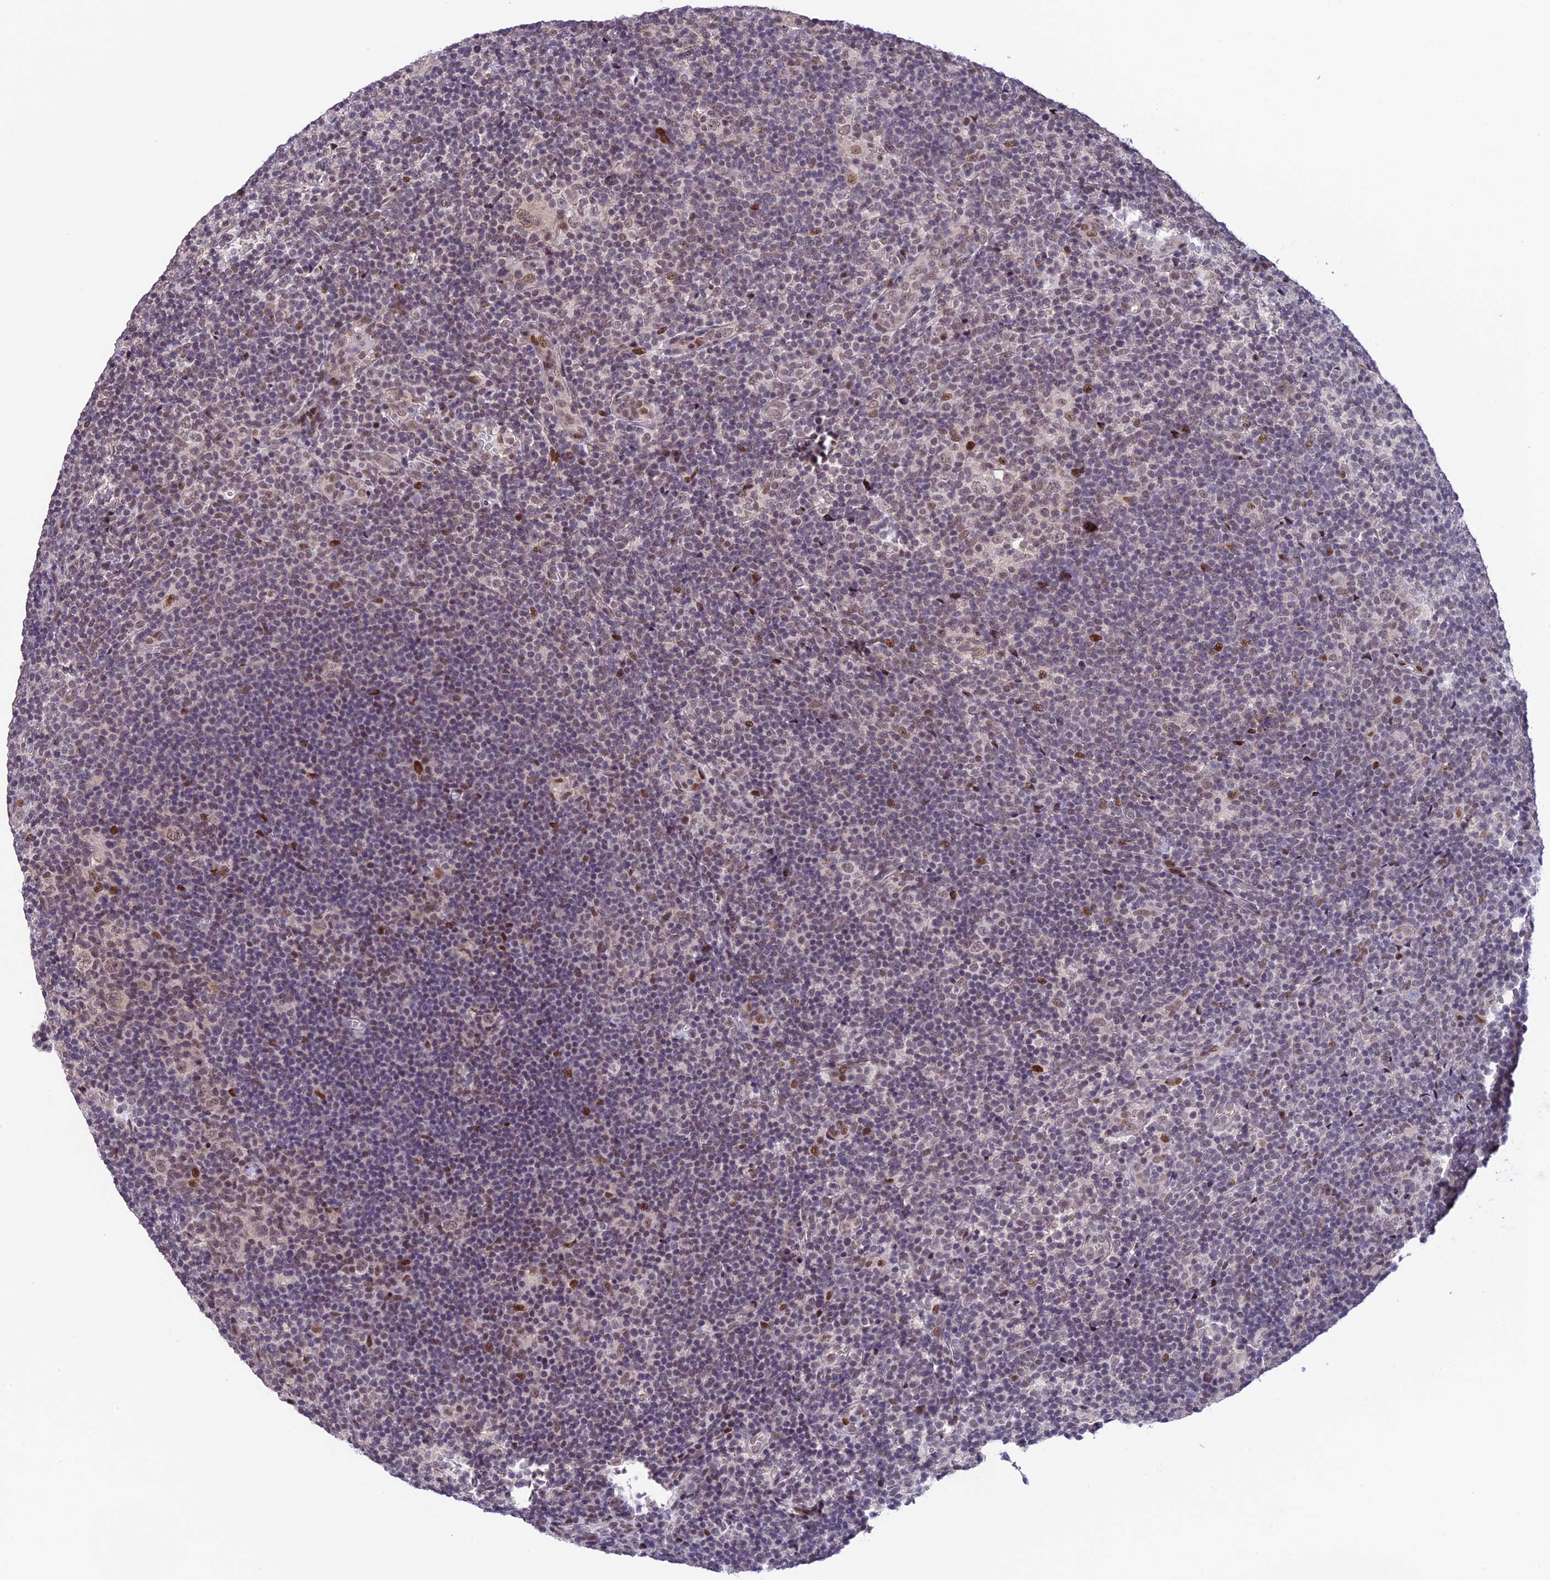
{"staining": {"intensity": "moderate", "quantity": ">75%", "location": "nuclear"}, "tissue": "lymphoma", "cell_type": "Tumor cells", "image_type": "cancer", "snomed": [{"axis": "morphology", "description": "Hodgkin's disease, NOS"}, {"axis": "topography", "description": "Lymph node"}], "caption": "The histopathology image shows a brown stain indicating the presence of a protein in the nuclear of tumor cells in lymphoma. Ihc stains the protein in brown and the nuclei are stained blue.", "gene": "TCP11L2", "patient": {"sex": "female", "age": 57}}